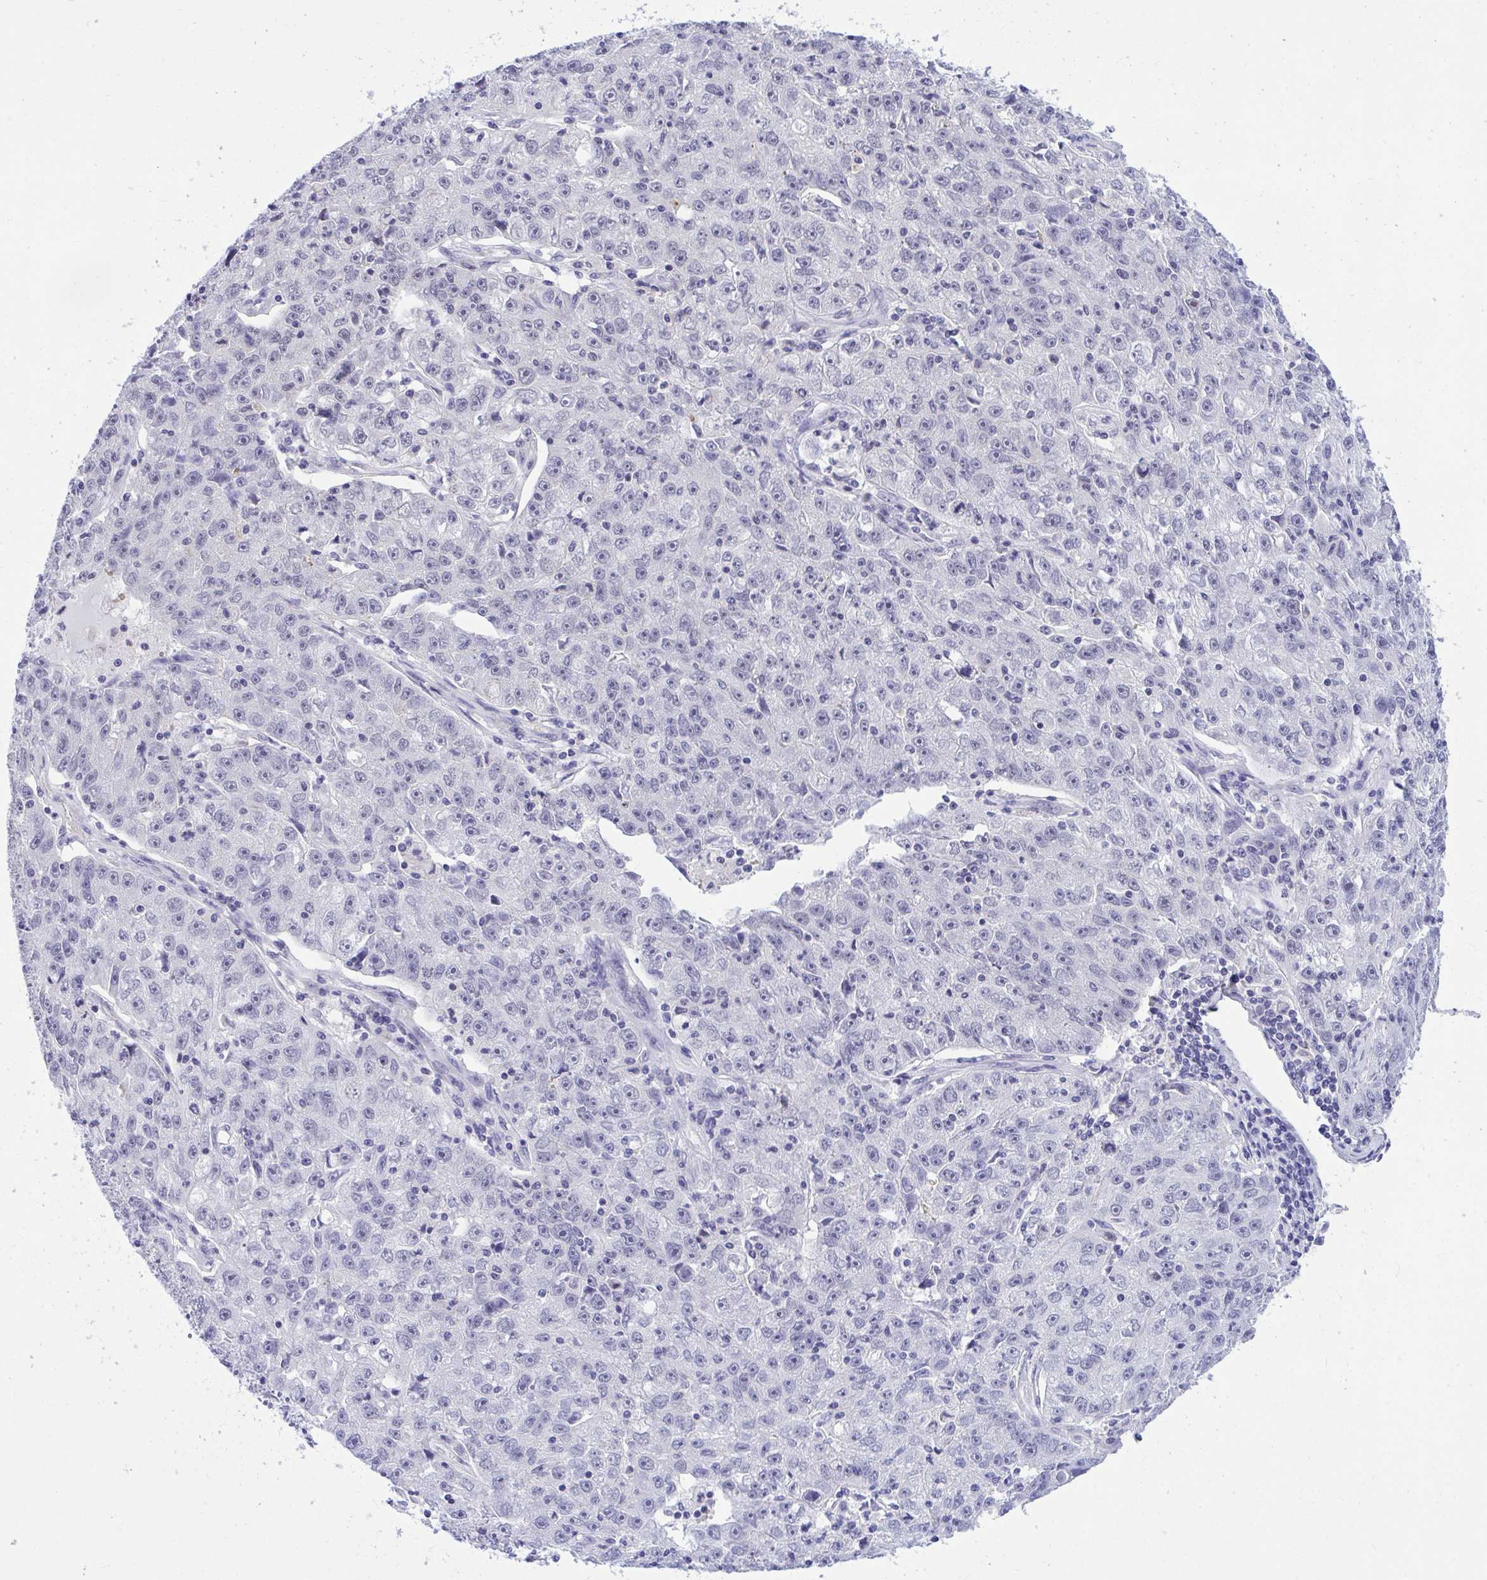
{"staining": {"intensity": "negative", "quantity": "none", "location": "none"}, "tissue": "lung cancer", "cell_type": "Tumor cells", "image_type": "cancer", "snomed": [{"axis": "morphology", "description": "Normal morphology"}, {"axis": "morphology", "description": "Adenocarcinoma, NOS"}, {"axis": "topography", "description": "Lymph node"}, {"axis": "topography", "description": "Lung"}], "caption": "DAB (3,3'-diaminobenzidine) immunohistochemical staining of lung cancer shows no significant expression in tumor cells.", "gene": "PPP1CA", "patient": {"sex": "female", "age": 57}}